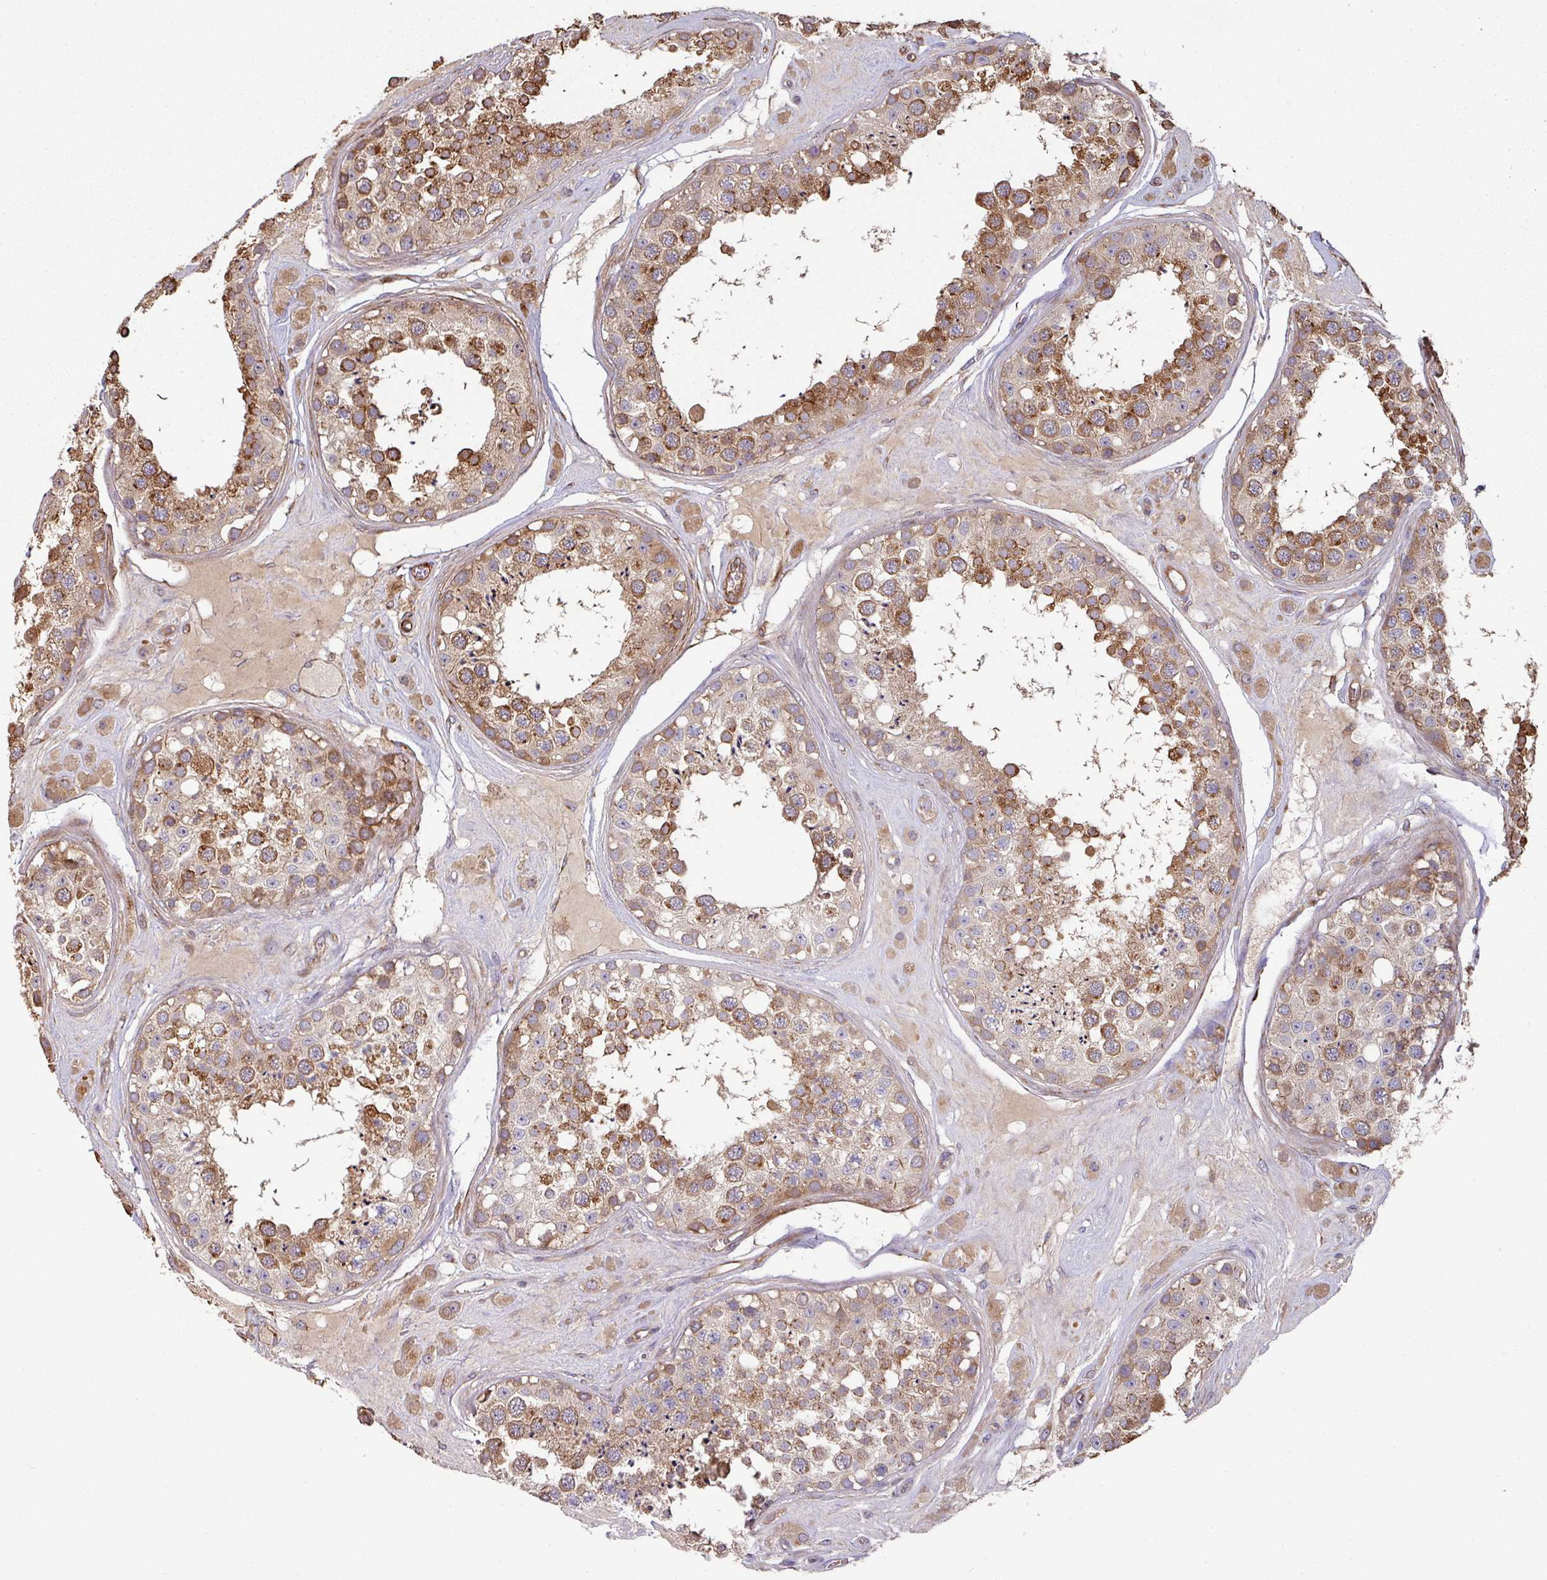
{"staining": {"intensity": "moderate", "quantity": ">75%", "location": "cytoplasmic/membranous"}, "tissue": "testis", "cell_type": "Cells in seminiferous ducts", "image_type": "normal", "snomed": [{"axis": "morphology", "description": "Normal tissue, NOS"}, {"axis": "topography", "description": "Testis"}], "caption": "IHC histopathology image of normal testis: human testis stained using immunohistochemistry shows medium levels of moderate protein expression localized specifically in the cytoplasmic/membranous of cells in seminiferous ducts, appearing as a cytoplasmic/membranous brown color.", "gene": "SIK1", "patient": {"sex": "male", "age": 25}}